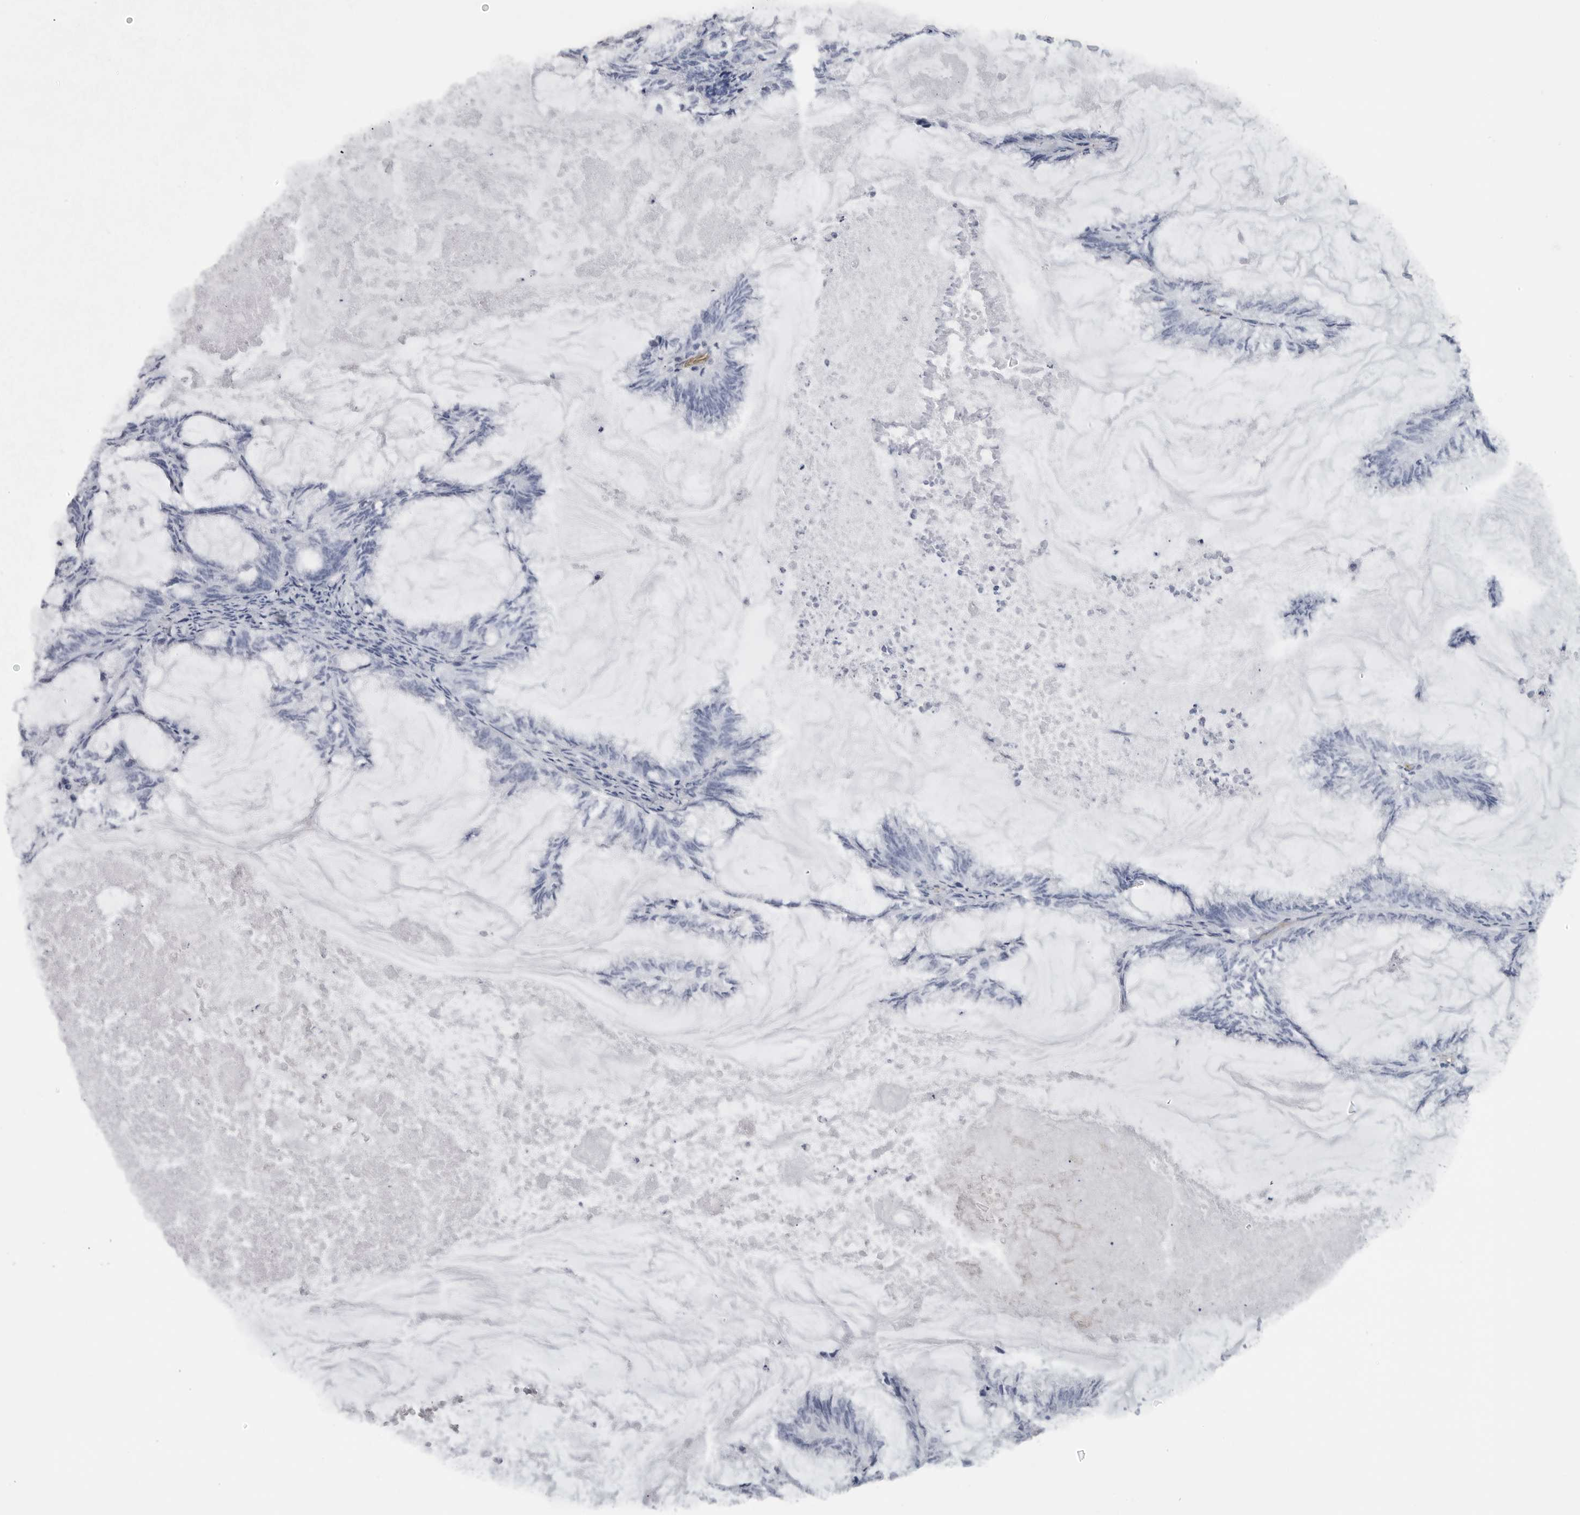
{"staining": {"intensity": "negative", "quantity": "none", "location": "none"}, "tissue": "endometrial cancer", "cell_type": "Tumor cells", "image_type": "cancer", "snomed": [{"axis": "morphology", "description": "Adenocarcinoma, NOS"}, {"axis": "topography", "description": "Endometrium"}], "caption": "A photomicrograph of human adenocarcinoma (endometrial) is negative for staining in tumor cells.", "gene": "EPB41", "patient": {"sex": "female", "age": 86}}